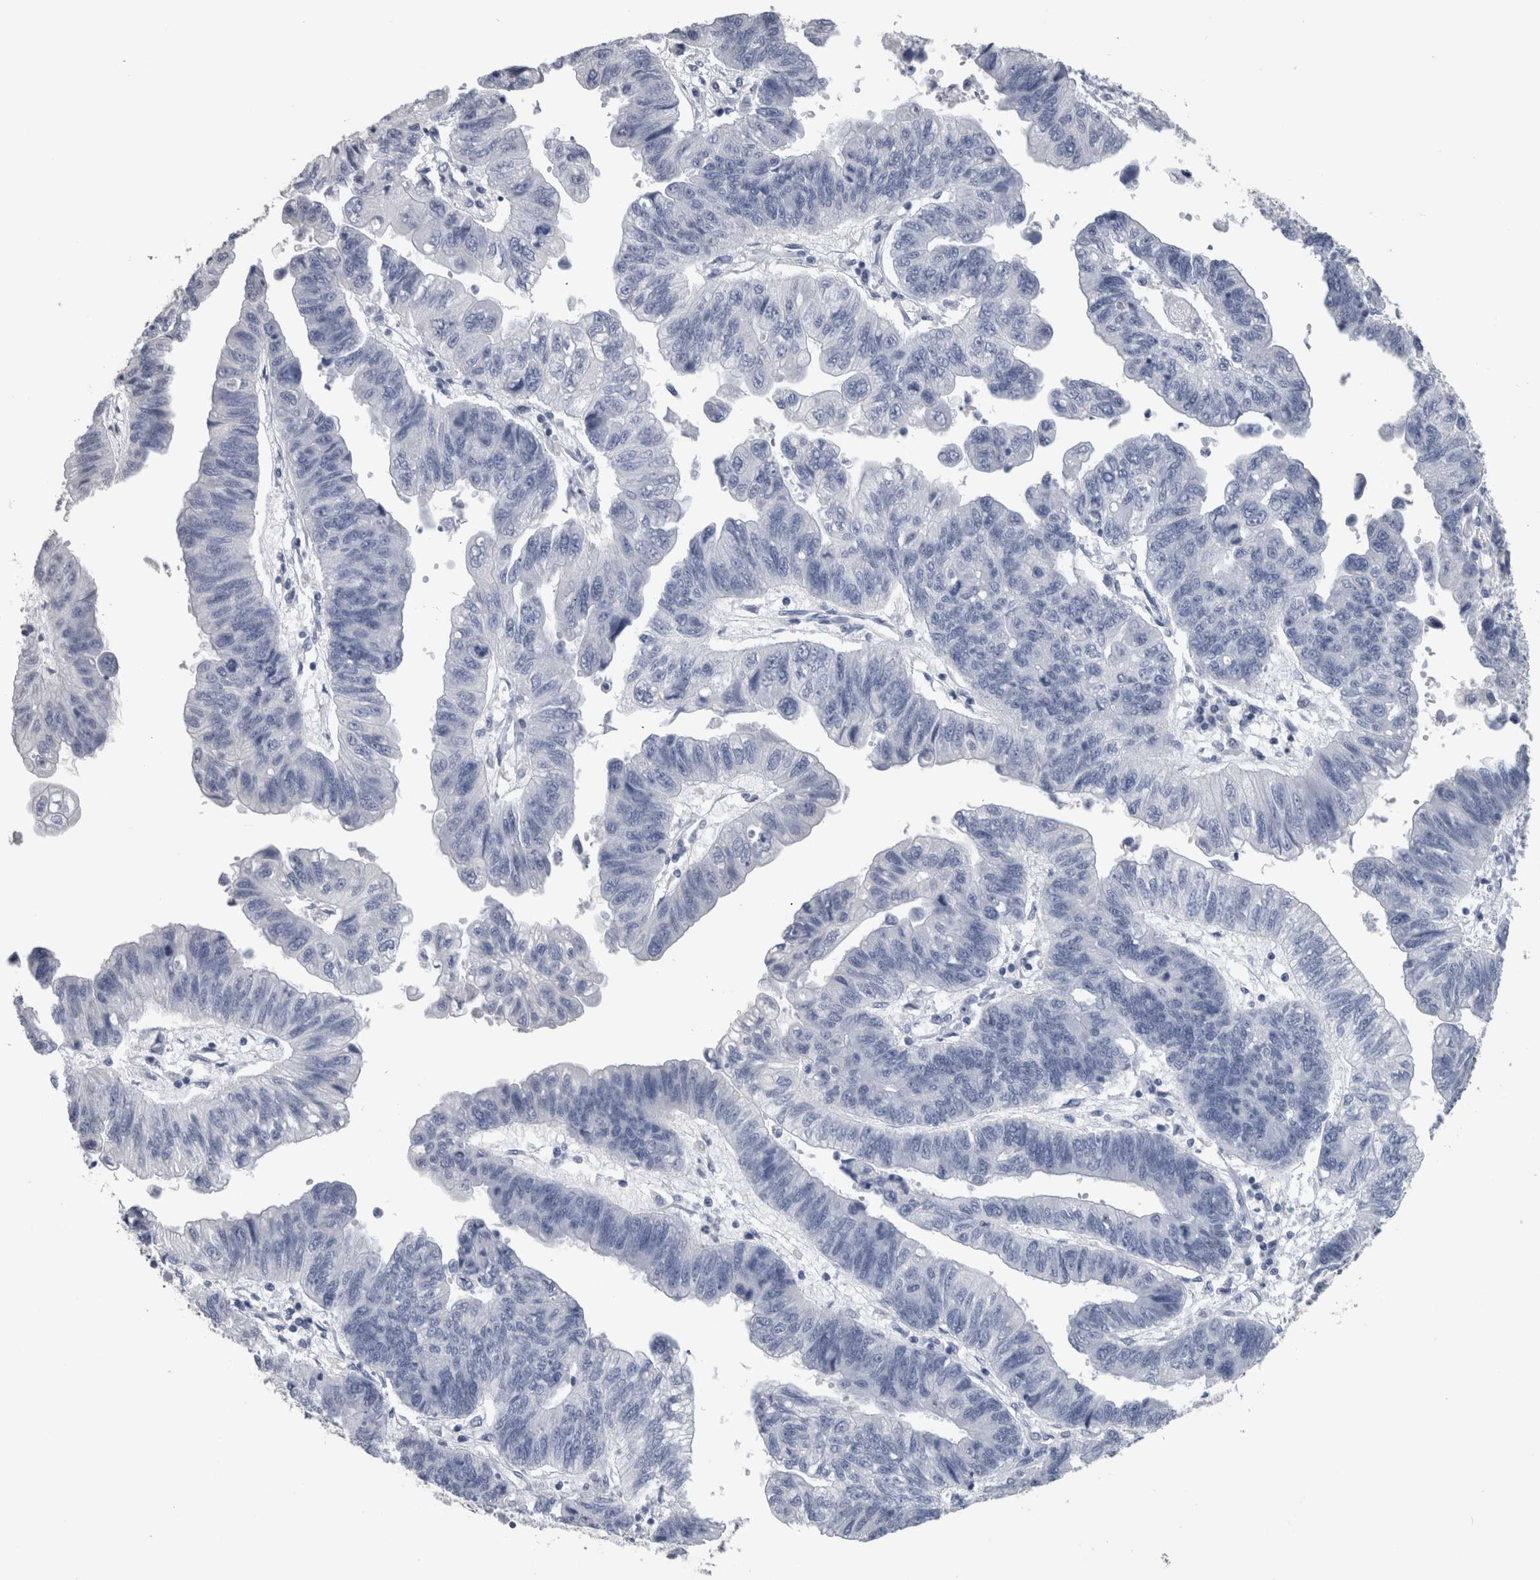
{"staining": {"intensity": "negative", "quantity": "none", "location": "none"}, "tissue": "stomach cancer", "cell_type": "Tumor cells", "image_type": "cancer", "snomed": [{"axis": "morphology", "description": "Adenocarcinoma, NOS"}, {"axis": "topography", "description": "Stomach"}], "caption": "Immunohistochemistry histopathology image of neoplastic tissue: human stomach cancer (adenocarcinoma) stained with DAB shows no significant protein expression in tumor cells.", "gene": "CA8", "patient": {"sex": "male", "age": 59}}